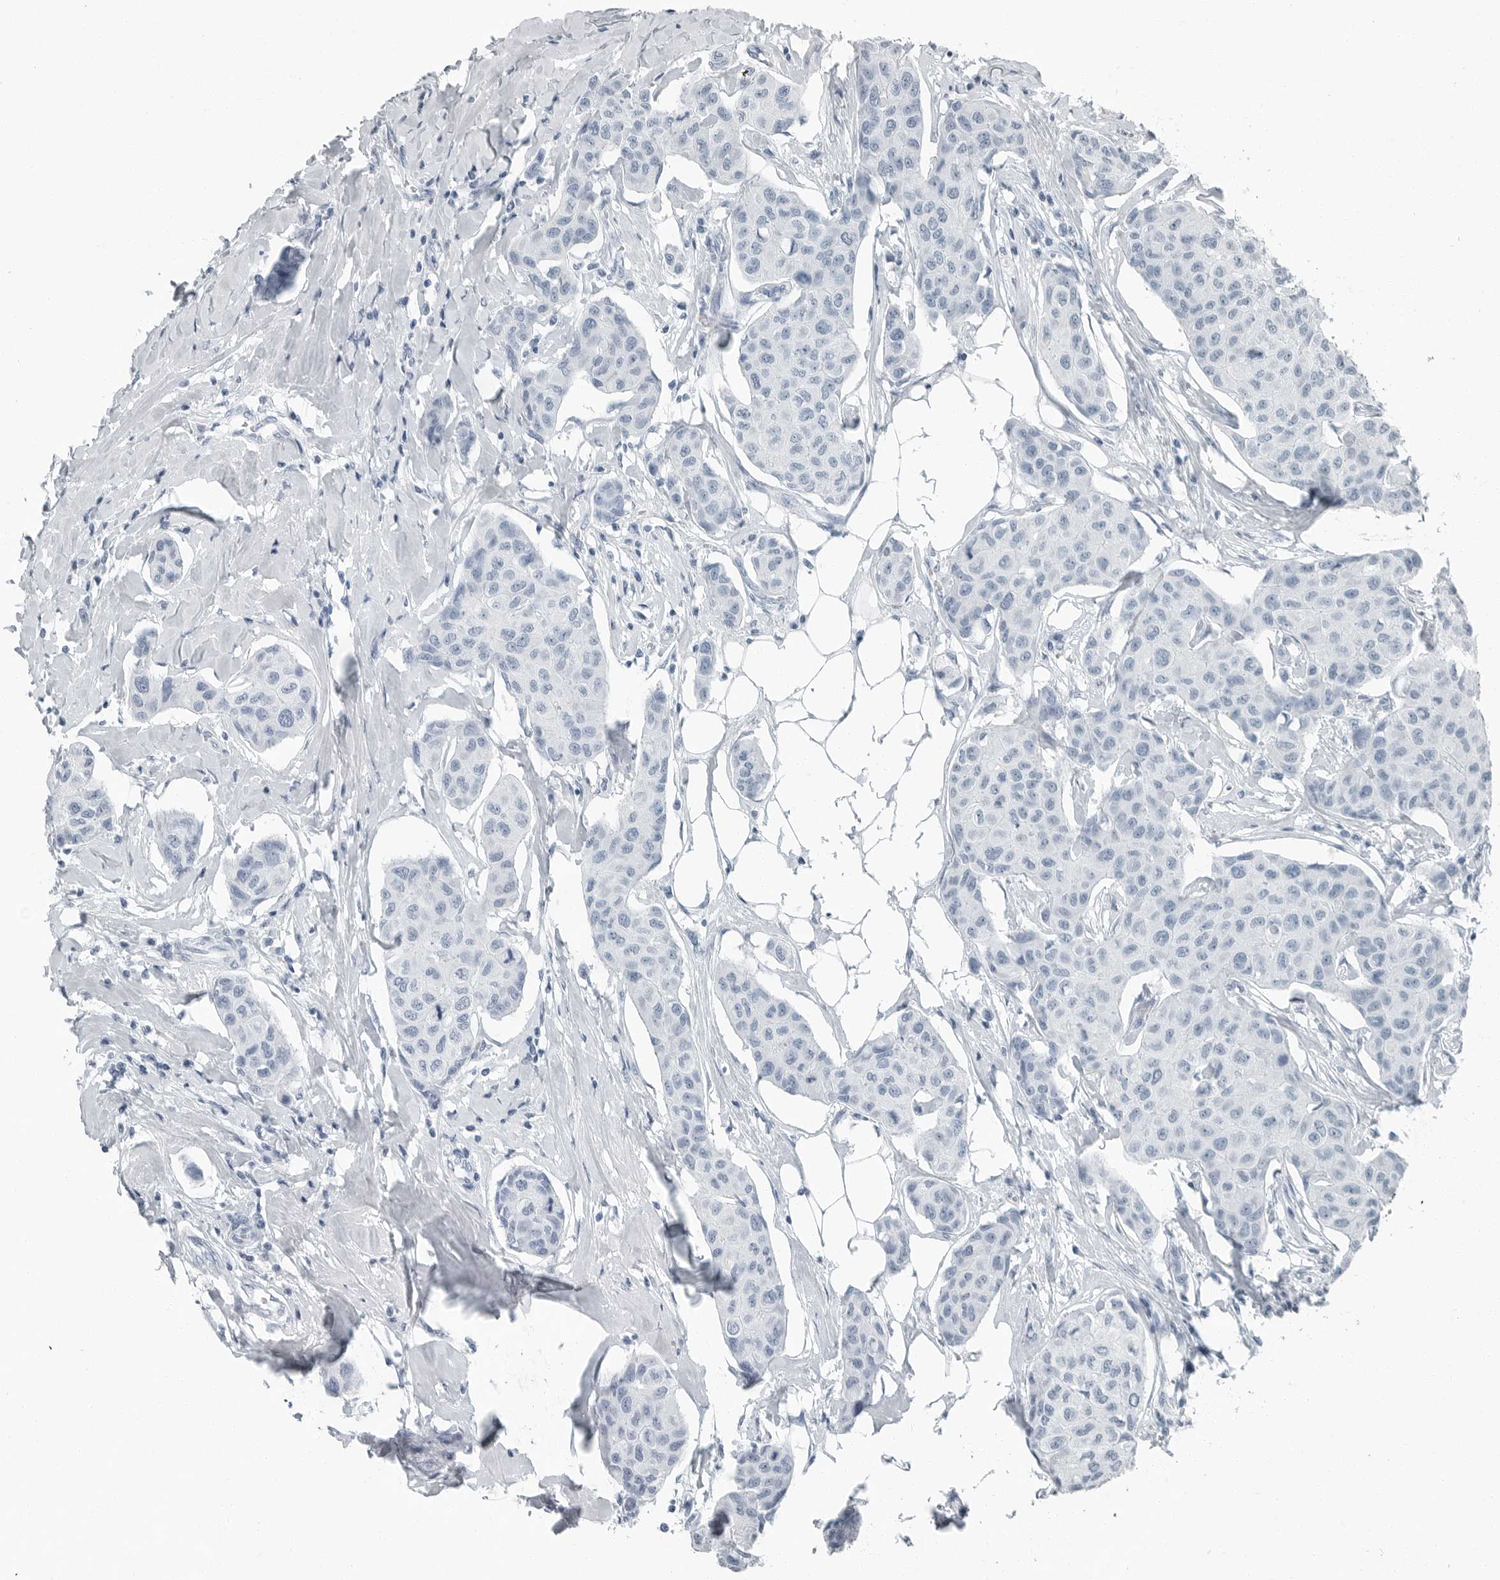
{"staining": {"intensity": "negative", "quantity": "none", "location": "none"}, "tissue": "breast cancer", "cell_type": "Tumor cells", "image_type": "cancer", "snomed": [{"axis": "morphology", "description": "Duct carcinoma"}, {"axis": "topography", "description": "Breast"}], "caption": "Protein analysis of intraductal carcinoma (breast) reveals no significant positivity in tumor cells.", "gene": "FABP6", "patient": {"sex": "female", "age": 80}}